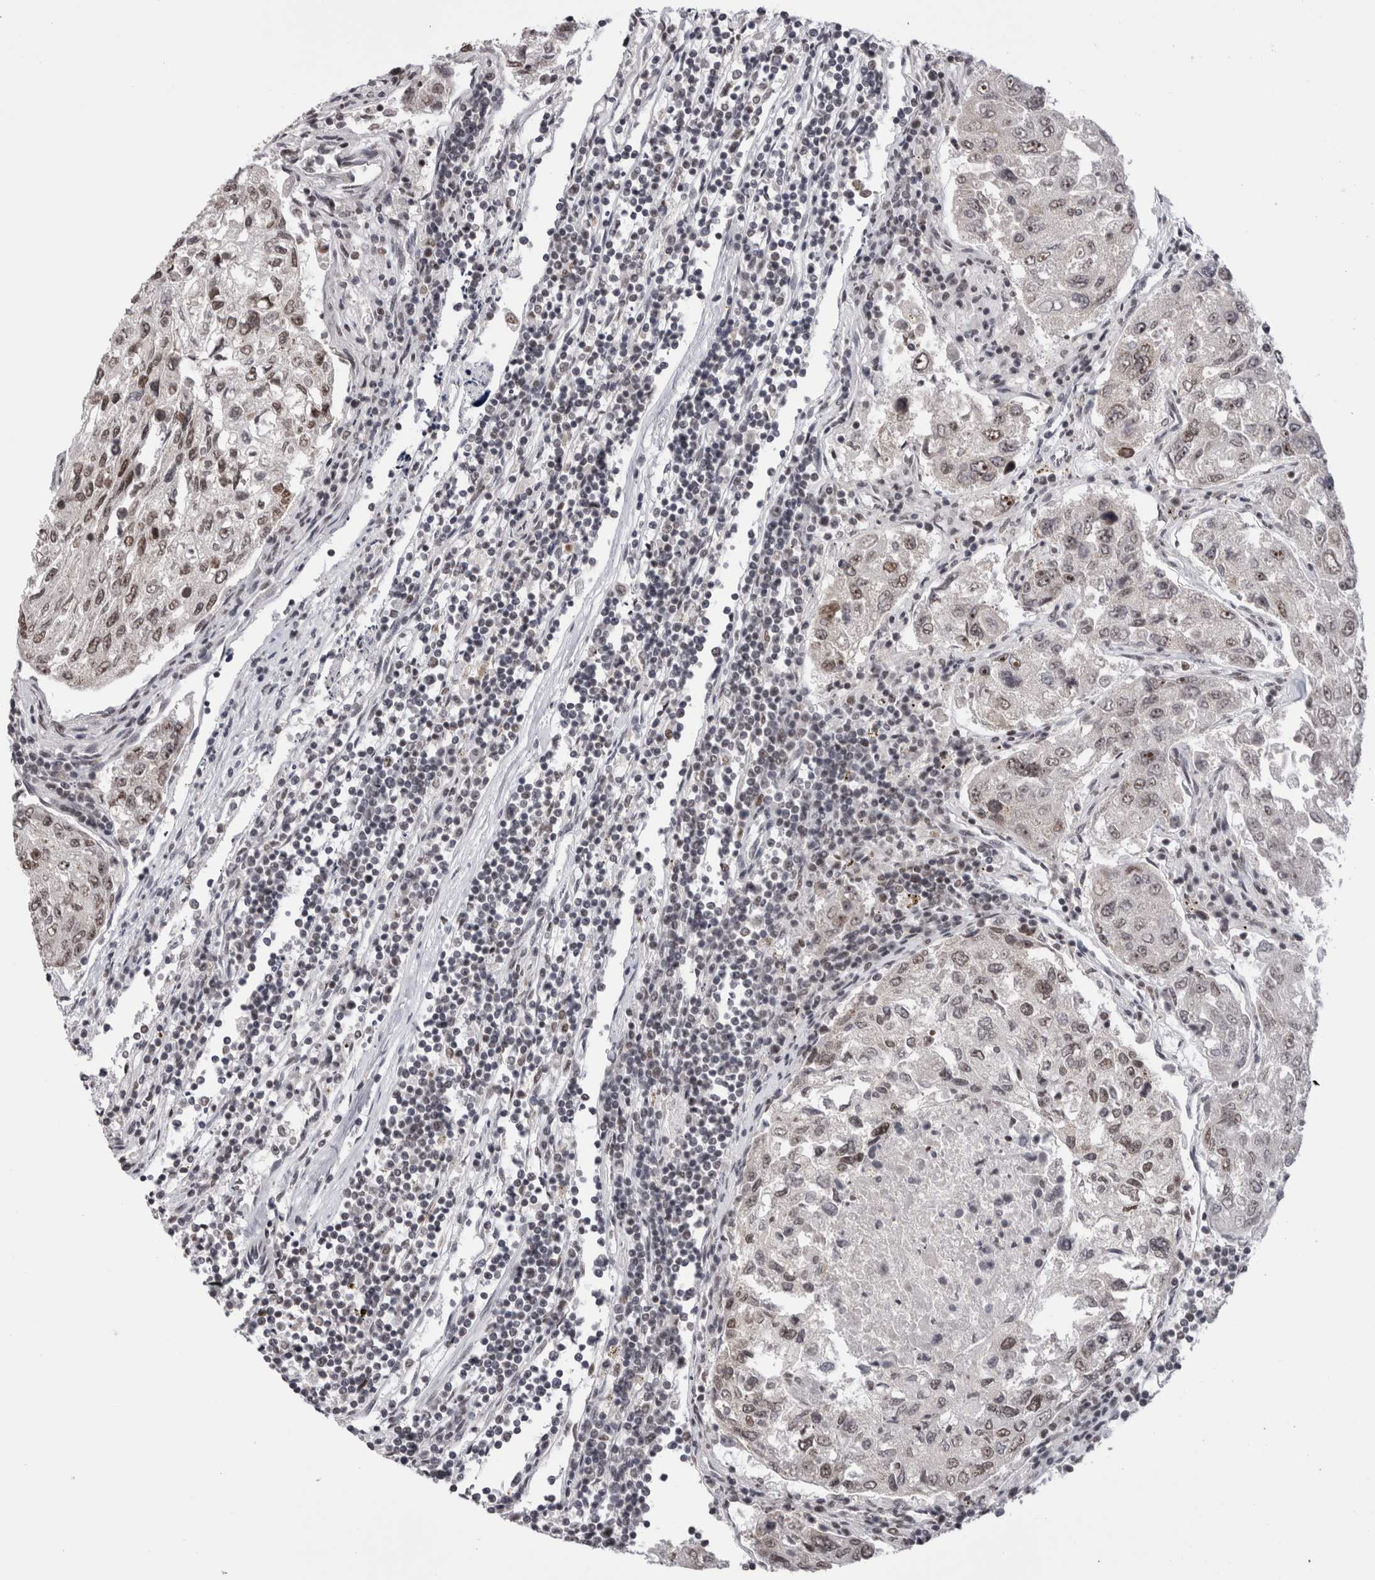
{"staining": {"intensity": "moderate", "quantity": ">75%", "location": "nuclear"}, "tissue": "urothelial cancer", "cell_type": "Tumor cells", "image_type": "cancer", "snomed": [{"axis": "morphology", "description": "Urothelial carcinoma, High grade"}, {"axis": "topography", "description": "Lymph node"}, {"axis": "topography", "description": "Urinary bladder"}], "caption": "Urothelial cancer stained with a protein marker reveals moderate staining in tumor cells.", "gene": "SMC1A", "patient": {"sex": "male", "age": 51}}